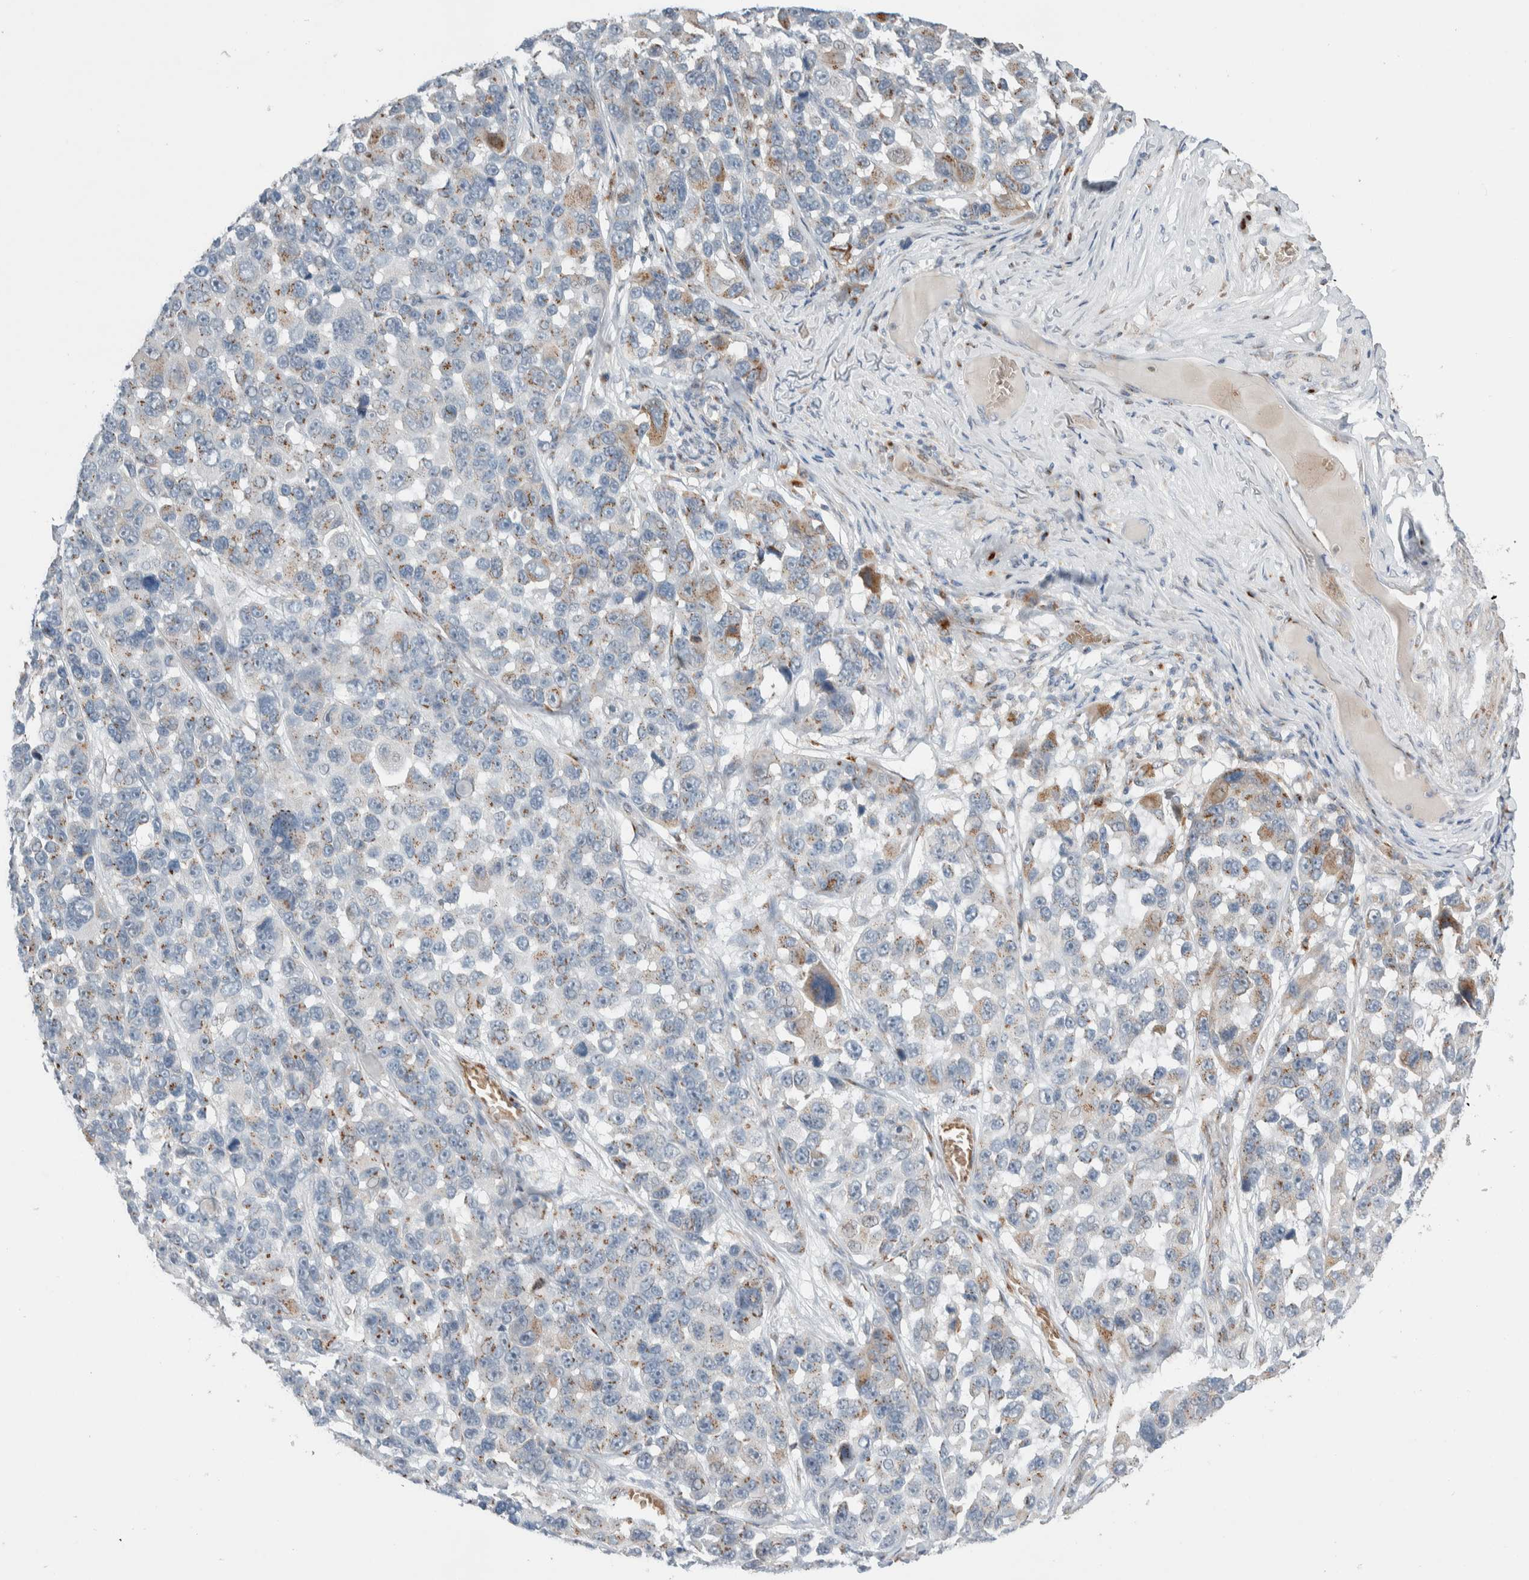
{"staining": {"intensity": "moderate", "quantity": "25%-75%", "location": "cytoplasmic/membranous"}, "tissue": "melanoma", "cell_type": "Tumor cells", "image_type": "cancer", "snomed": [{"axis": "morphology", "description": "Malignant melanoma, NOS"}, {"axis": "topography", "description": "Skin"}], "caption": "Protein expression analysis of human malignant melanoma reveals moderate cytoplasmic/membranous staining in approximately 25%-75% of tumor cells.", "gene": "SLC38A10", "patient": {"sex": "male", "age": 53}}